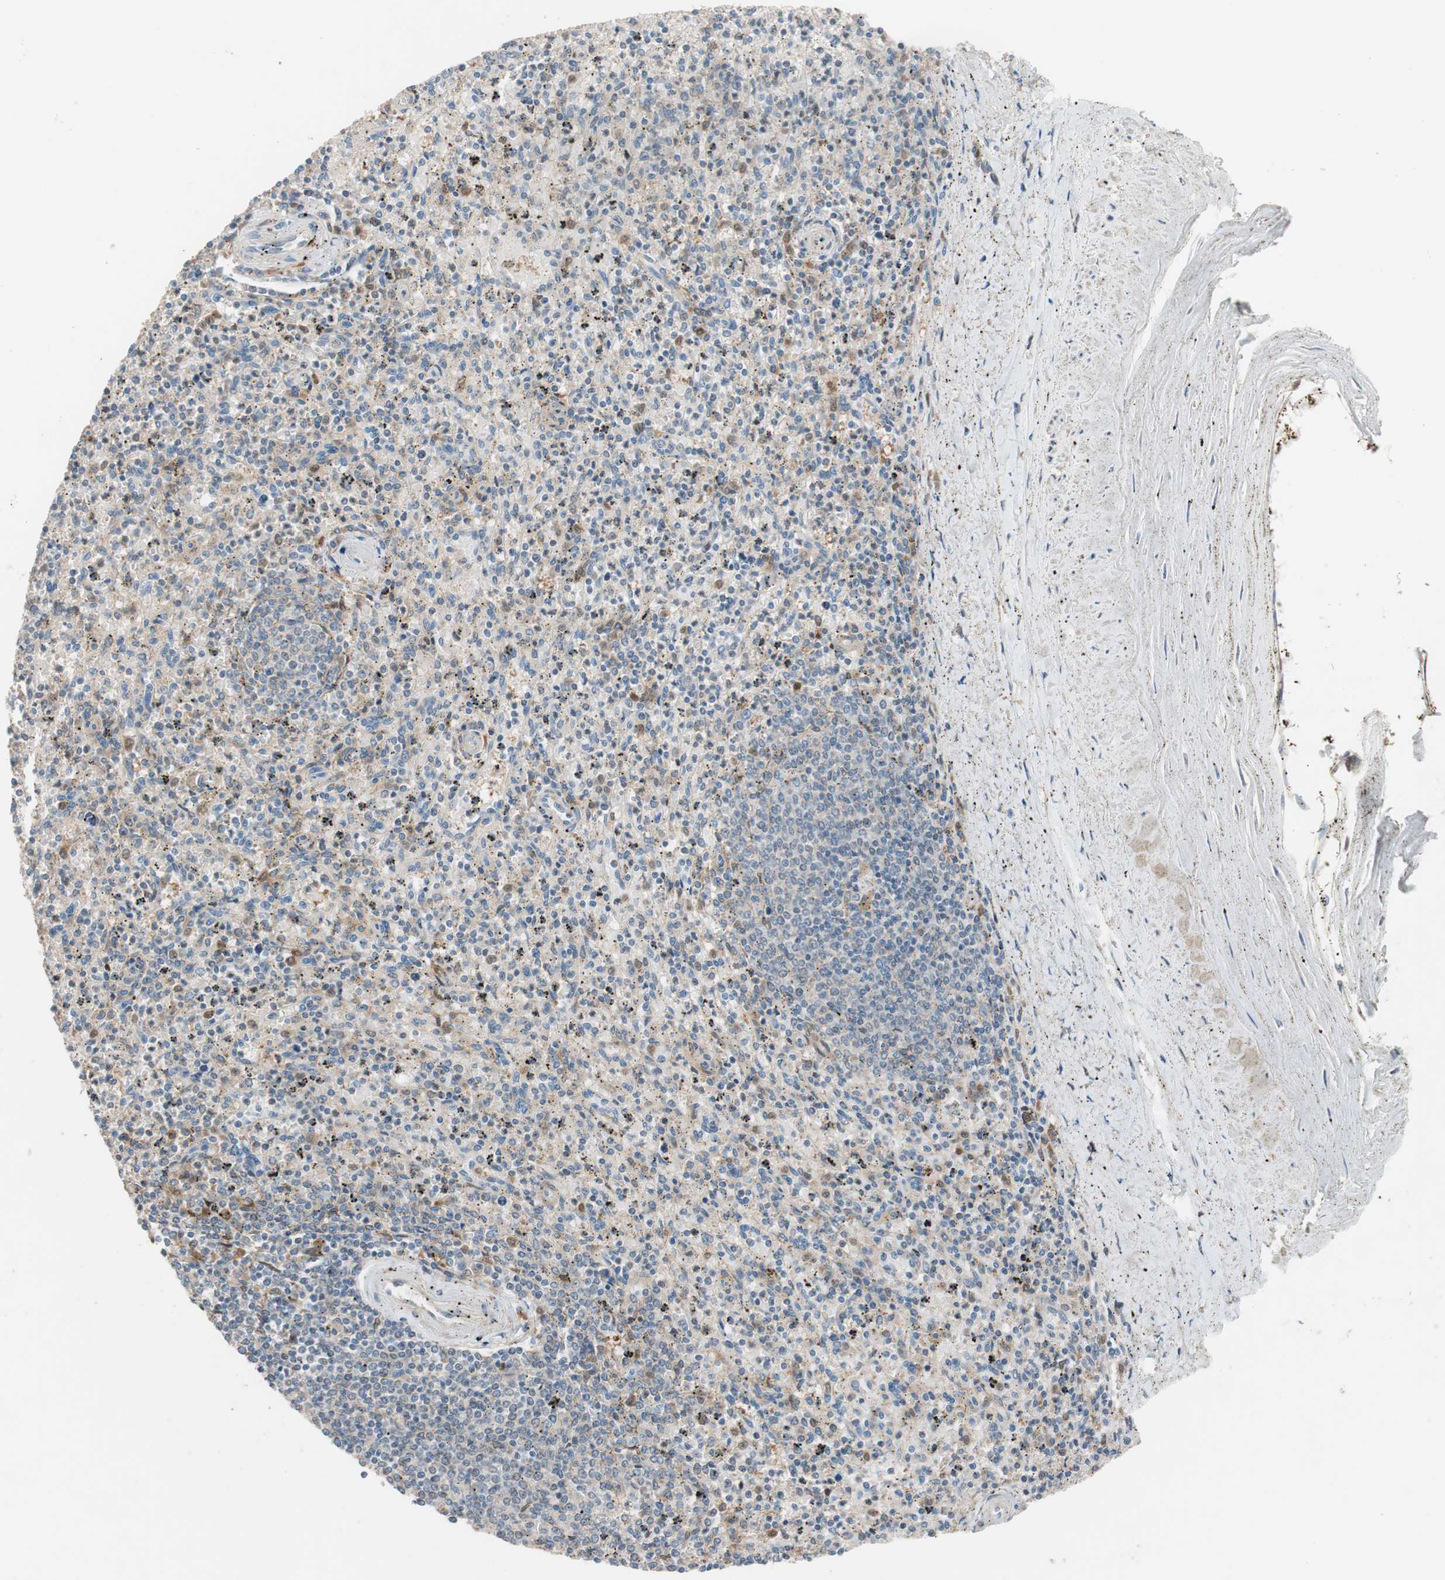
{"staining": {"intensity": "weak", "quantity": "25%-75%", "location": "cytoplasmic/membranous"}, "tissue": "spleen", "cell_type": "Cells in red pulp", "image_type": "normal", "snomed": [{"axis": "morphology", "description": "Normal tissue, NOS"}, {"axis": "topography", "description": "Spleen"}], "caption": "DAB (3,3'-diaminobenzidine) immunohistochemical staining of normal human spleen reveals weak cytoplasmic/membranous protein staining in about 25%-75% of cells in red pulp. The protein of interest is shown in brown color, while the nuclei are stained blue.", "gene": "FAAH", "patient": {"sex": "male", "age": 72}}